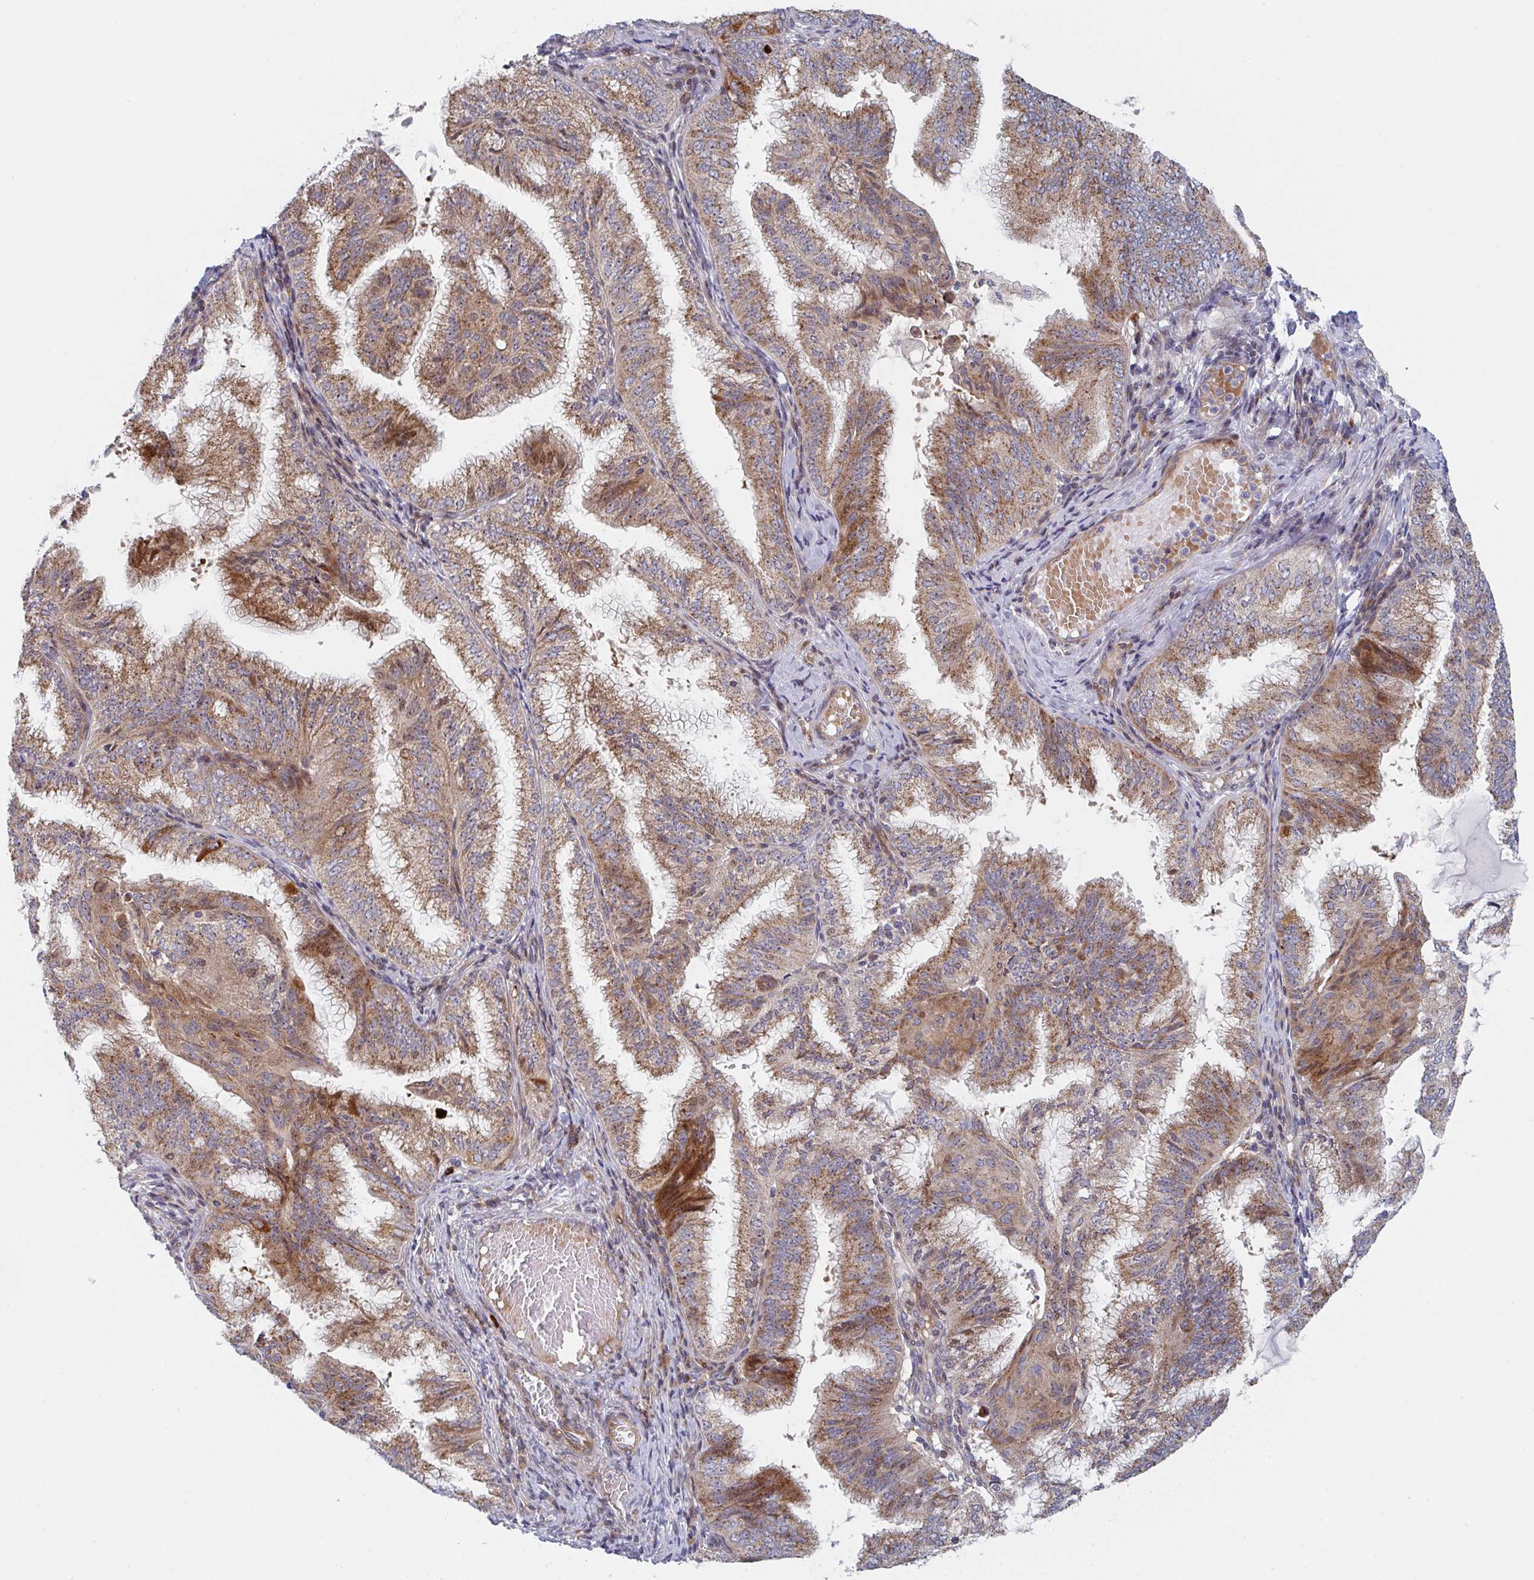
{"staining": {"intensity": "moderate", "quantity": ">75%", "location": "cytoplasmic/membranous,nuclear"}, "tissue": "endometrial cancer", "cell_type": "Tumor cells", "image_type": "cancer", "snomed": [{"axis": "morphology", "description": "Adenocarcinoma, NOS"}, {"axis": "topography", "description": "Endometrium"}], "caption": "This photomicrograph reveals immunohistochemistry staining of human endometrial cancer (adenocarcinoma), with medium moderate cytoplasmic/membranous and nuclear positivity in approximately >75% of tumor cells.", "gene": "ZNF644", "patient": {"sex": "female", "age": 49}}